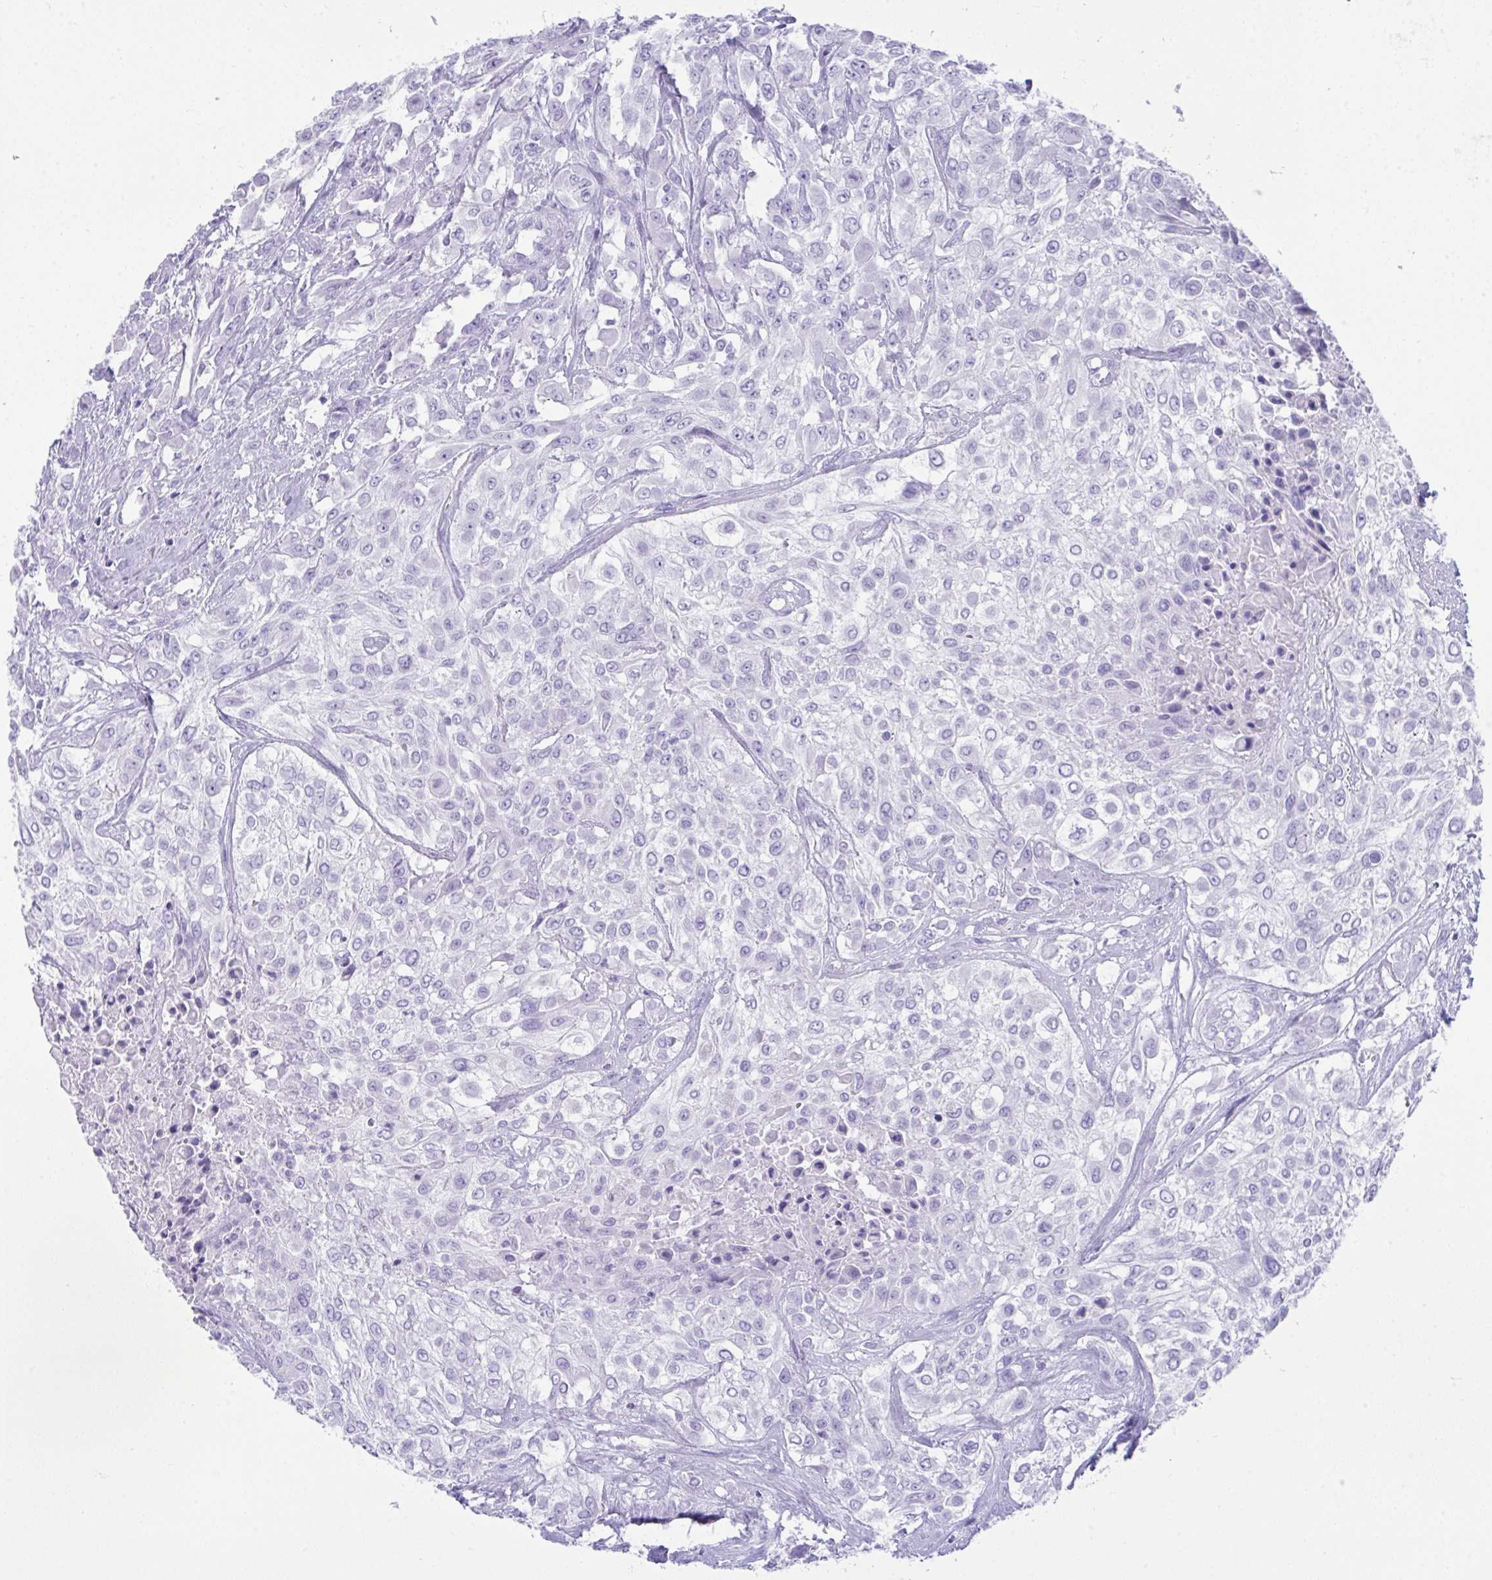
{"staining": {"intensity": "negative", "quantity": "none", "location": "none"}, "tissue": "urothelial cancer", "cell_type": "Tumor cells", "image_type": "cancer", "snomed": [{"axis": "morphology", "description": "Urothelial carcinoma, High grade"}, {"axis": "topography", "description": "Urinary bladder"}], "caption": "This micrograph is of urothelial carcinoma (high-grade) stained with immunohistochemistry to label a protein in brown with the nuclei are counter-stained blue. There is no positivity in tumor cells.", "gene": "PSCA", "patient": {"sex": "male", "age": 57}}